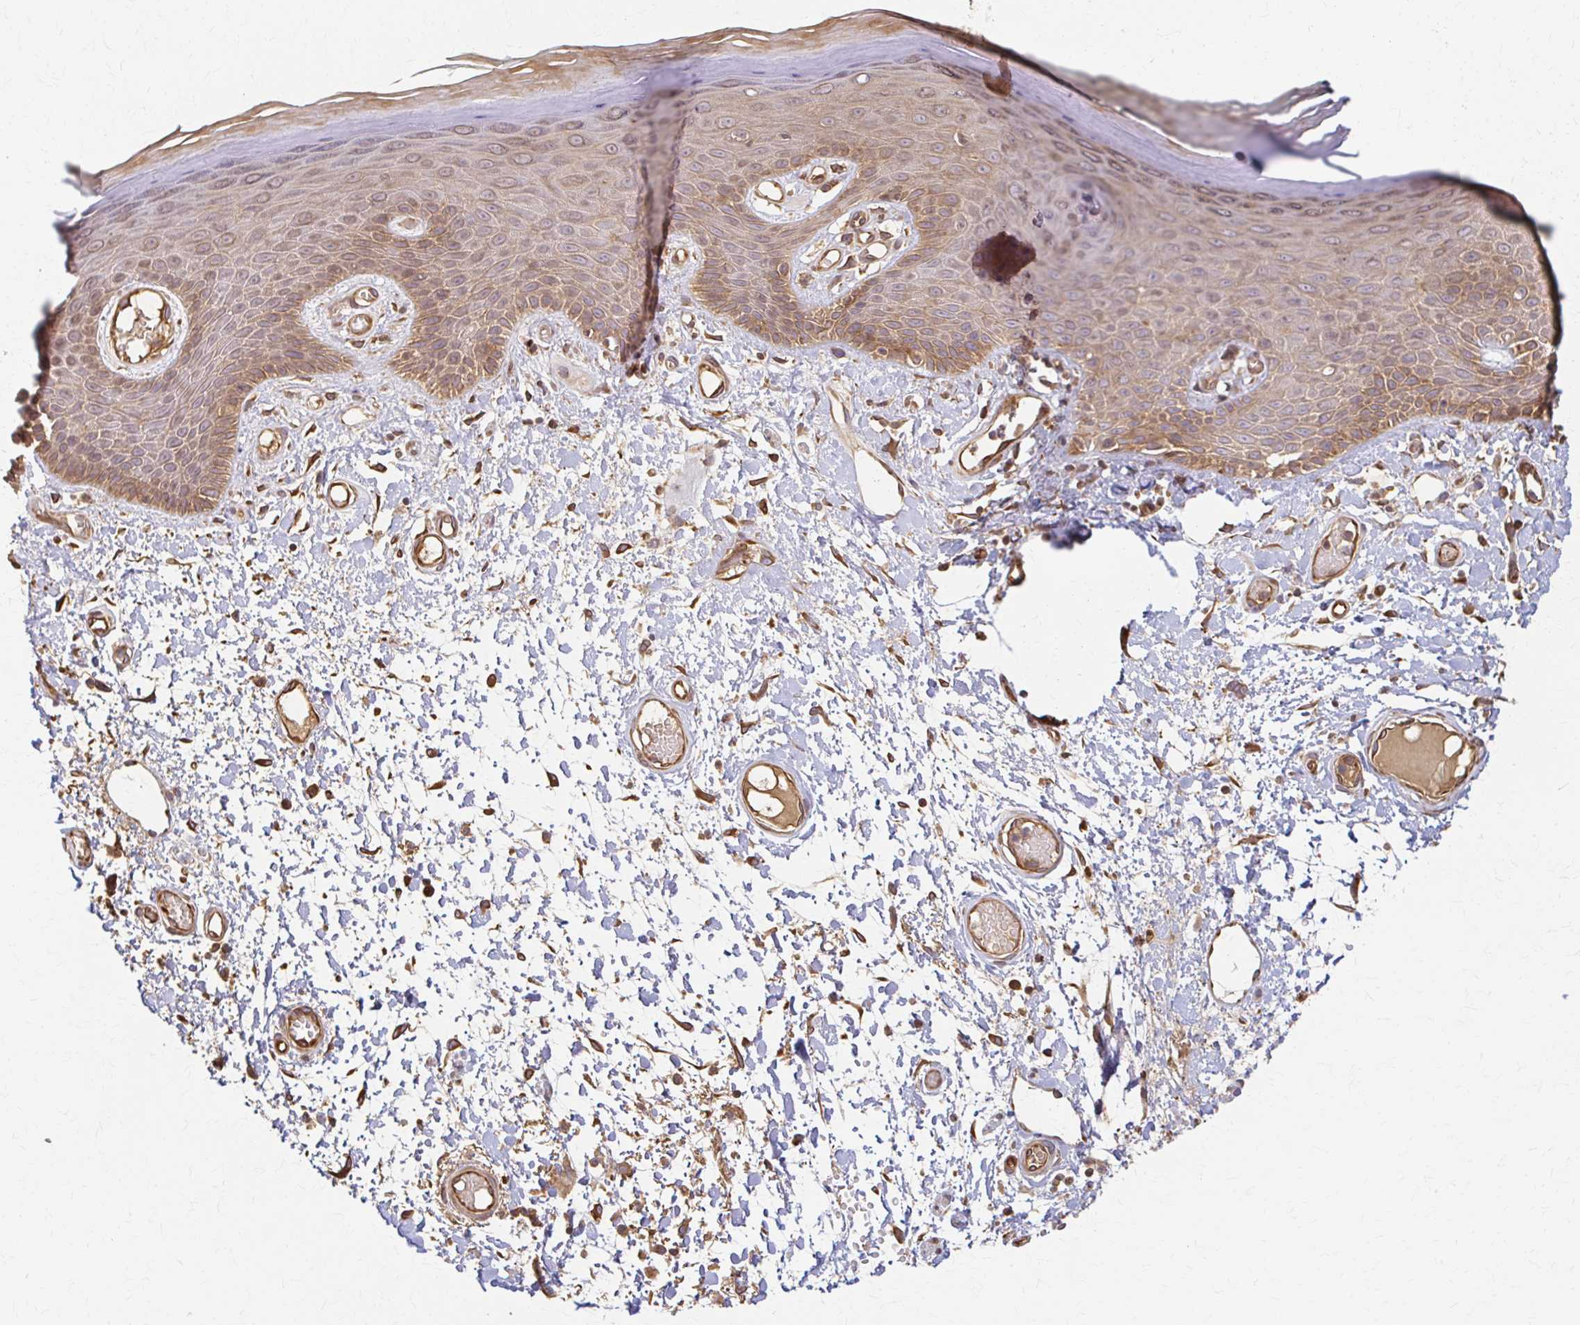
{"staining": {"intensity": "moderate", "quantity": ">75%", "location": "cytoplasmic/membranous"}, "tissue": "skin", "cell_type": "Epidermal cells", "image_type": "normal", "snomed": [{"axis": "morphology", "description": "Normal tissue, NOS"}, {"axis": "topography", "description": "Anal"}, {"axis": "topography", "description": "Peripheral nerve tissue"}], "caption": "An immunohistochemistry photomicrograph of unremarkable tissue is shown. Protein staining in brown labels moderate cytoplasmic/membranous positivity in skin within epidermal cells.", "gene": "ARHGAP35", "patient": {"sex": "male", "age": 78}}